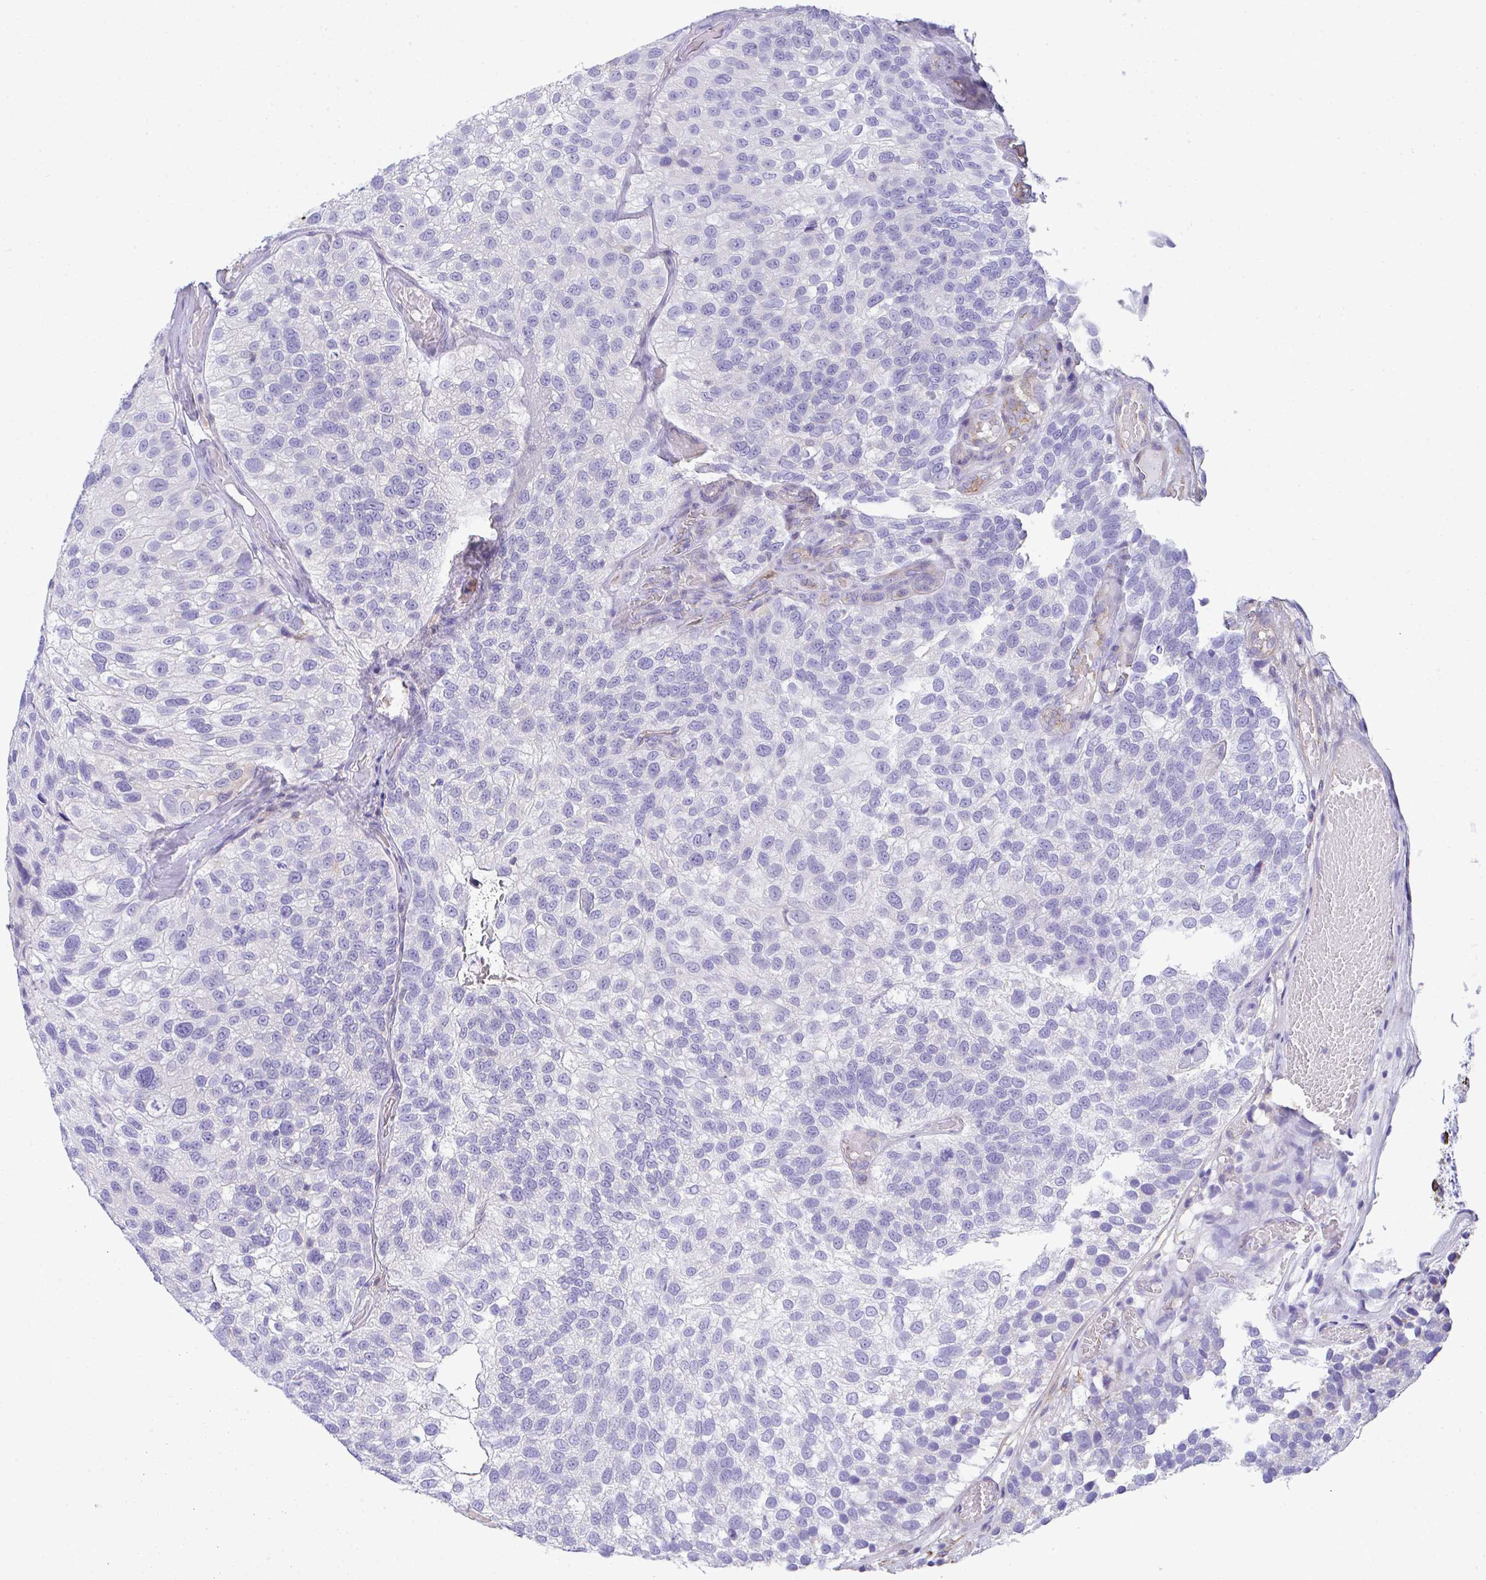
{"staining": {"intensity": "negative", "quantity": "none", "location": "none"}, "tissue": "urothelial cancer", "cell_type": "Tumor cells", "image_type": "cancer", "snomed": [{"axis": "morphology", "description": "Urothelial carcinoma, NOS"}, {"axis": "topography", "description": "Urinary bladder"}], "caption": "Protein analysis of transitional cell carcinoma reveals no significant staining in tumor cells. (DAB (3,3'-diaminobenzidine) immunohistochemistry visualized using brightfield microscopy, high magnification).", "gene": "TNFAIP8", "patient": {"sex": "male", "age": 87}}